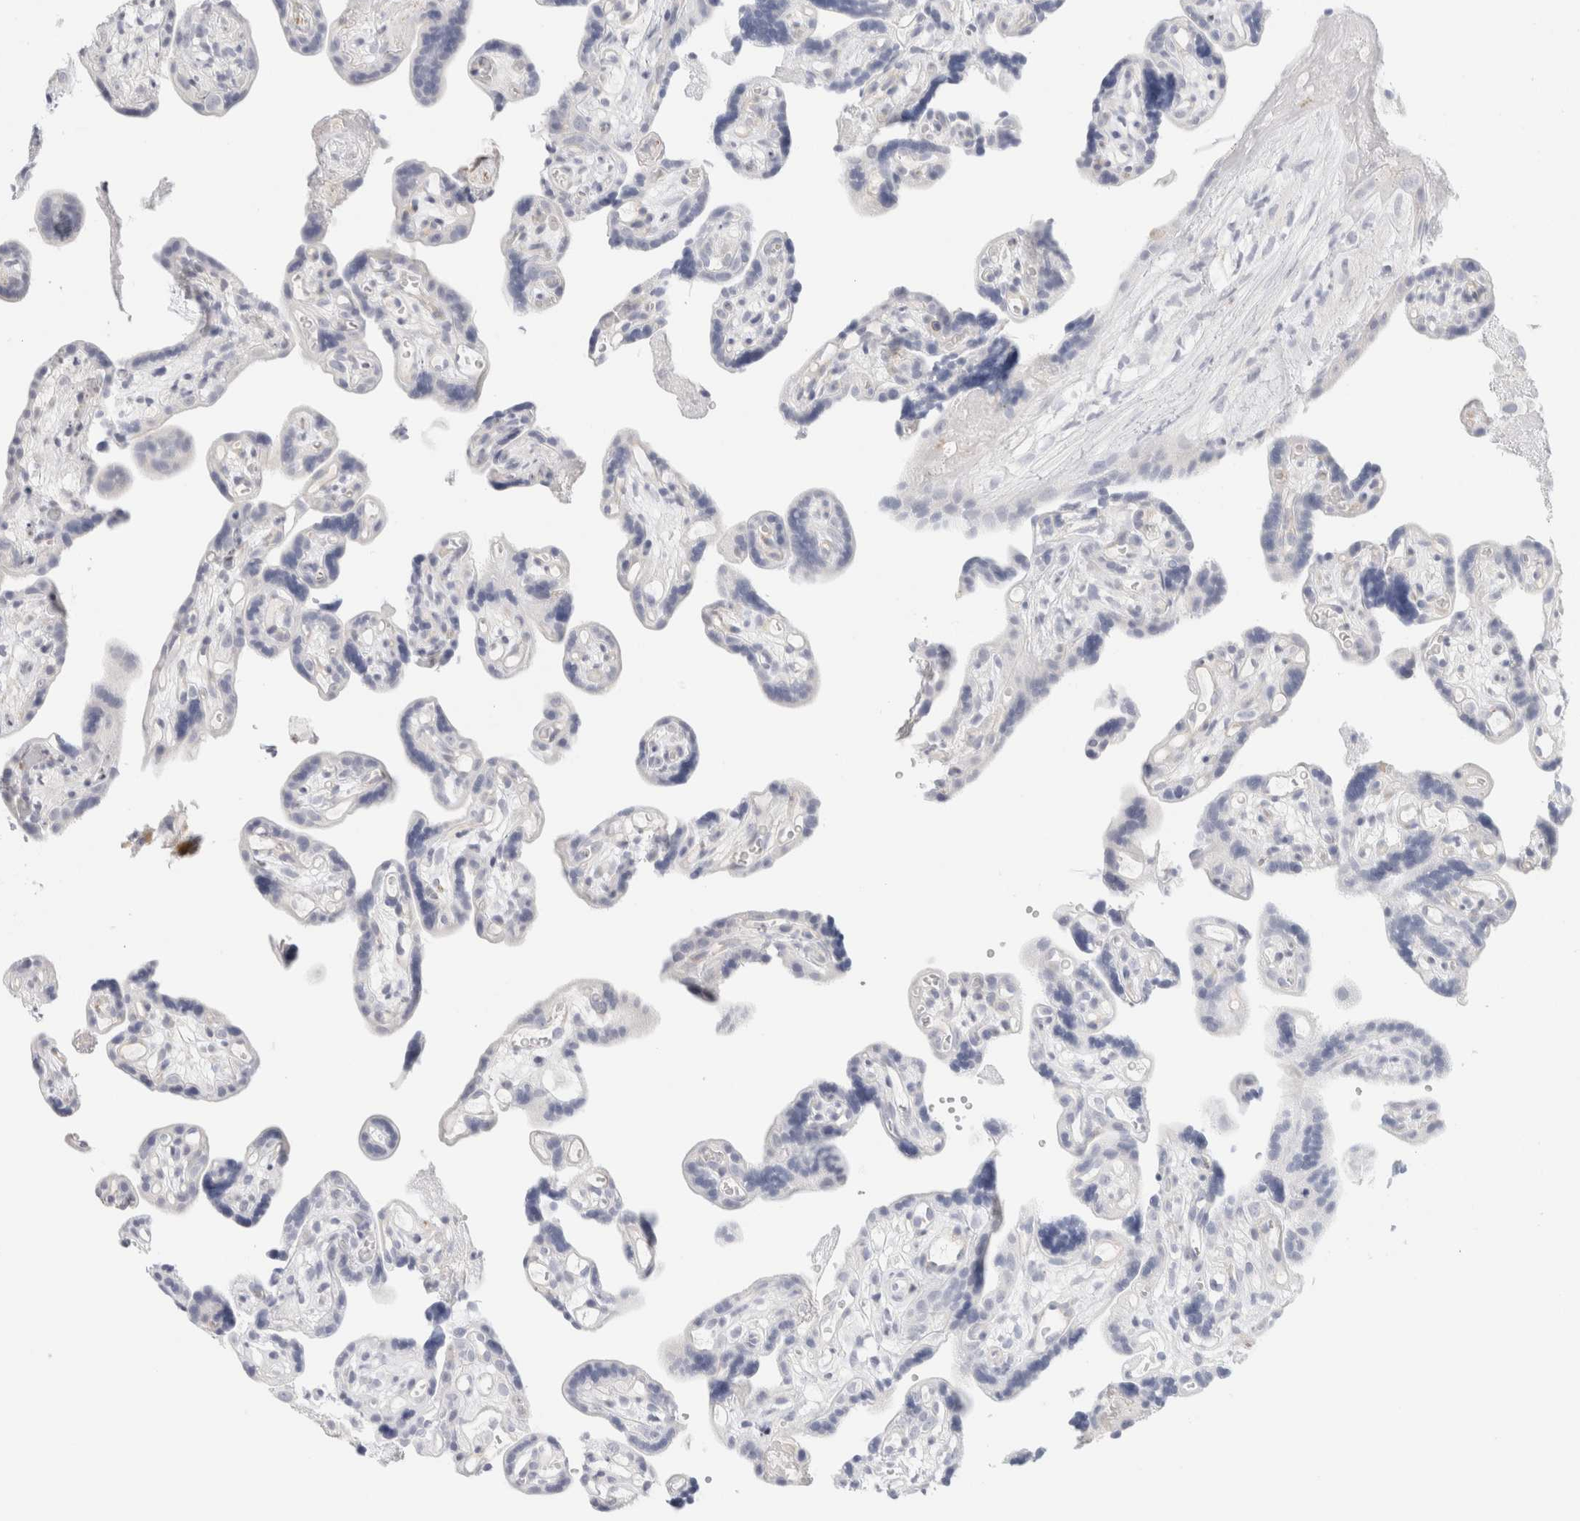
{"staining": {"intensity": "negative", "quantity": "none", "location": "none"}, "tissue": "placenta", "cell_type": "Decidual cells", "image_type": "normal", "snomed": [{"axis": "morphology", "description": "Normal tissue, NOS"}, {"axis": "topography", "description": "Placenta"}], "caption": "DAB (3,3'-diaminobenzidine) immunohistochemical staining of unremarkable human placenta demonstrates no significant expression in decidual cells. (Brightfield microscopy of DAB (3,3'-diaminobenzidine) immunohistochemistry at high magnification).", "gene": "RTN4", "patient": {"sex": "female", "age": 30}}